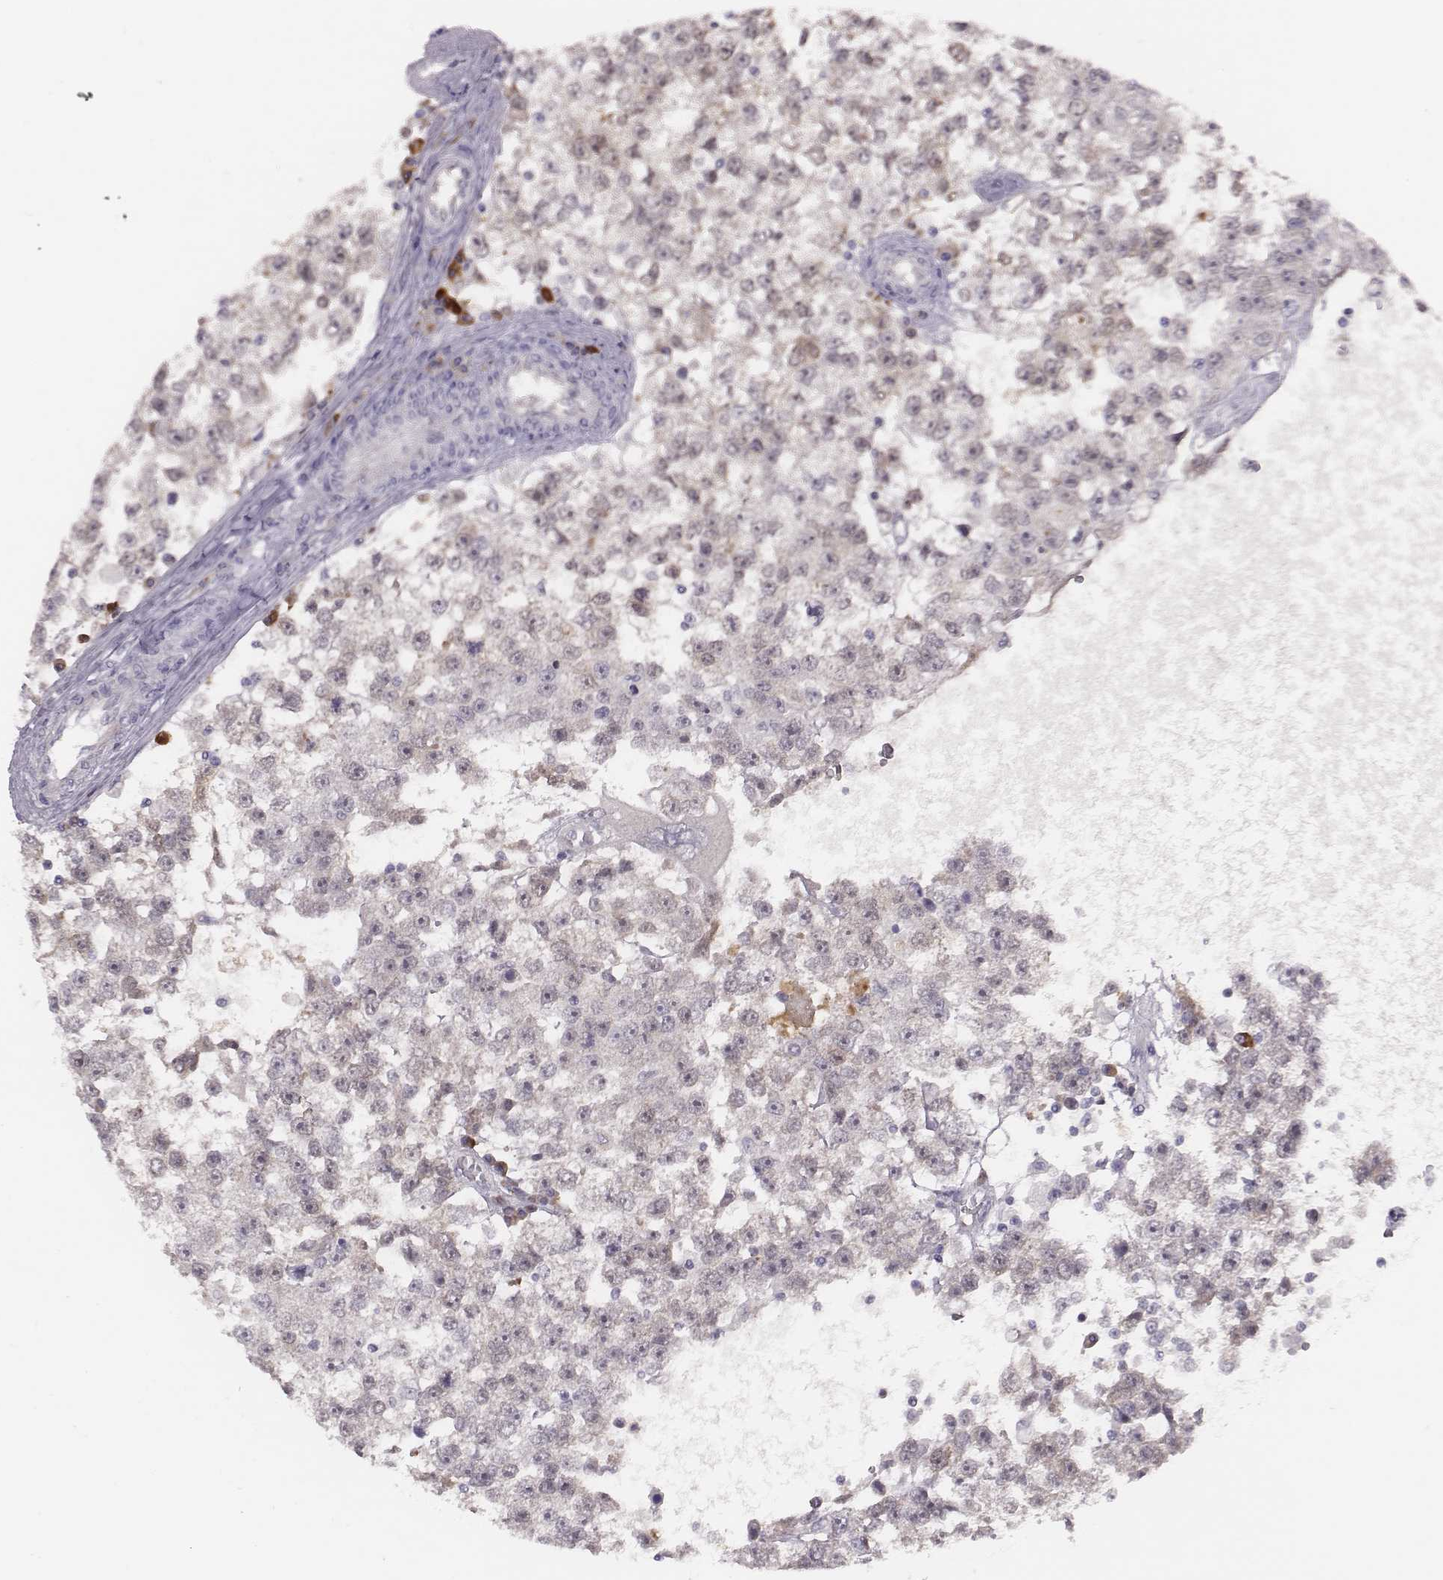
{"staining": {"intensity": "negative", "quantity": "none", "location": "none"}, "tissue": "testis cancer", "cell_type": "Tumor cells", "image_type": "cancer", "snomed": [{"axis": "morphology", "description": "Seminoma, NOS"}, {"axis": "topography", "description": "Testis"}], "caption": "This micrograph is of testis cancer (seminoma) stained with IHC to label a protein in brown with the nuclei are counter-stained blue. There is no expression in tumor cells.", "gene": "PBK", "patient": {"sex": "male", "age": 34}}